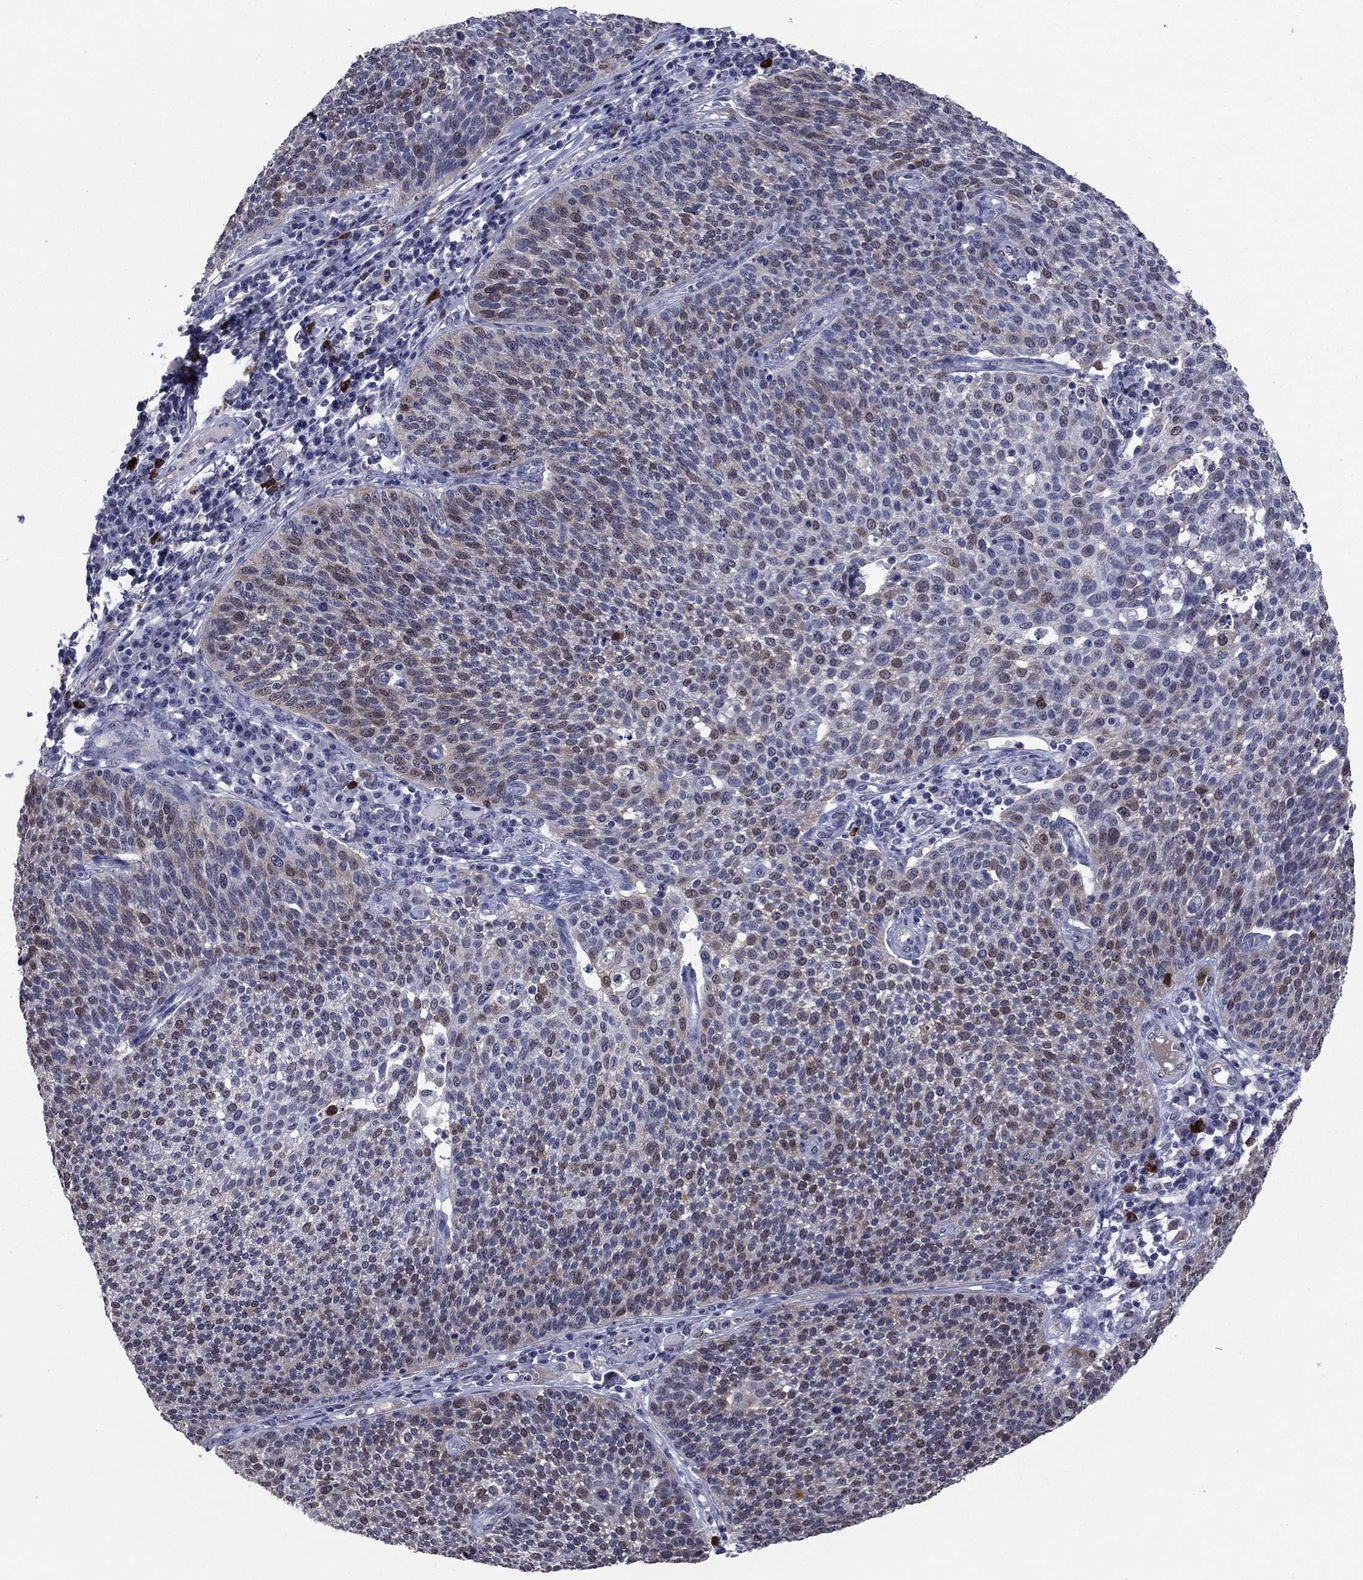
{"staining": {"intensity": "moderate", "quantity": "<25%", "location": "nuclear"}, "tissue": "cervical cancer", "cell_type": "Tumor cells", "image_type": "cancer", "snomed": [{"axis": "morphology", "description": "Squamous cell carcinoma, NOS"}, {"axis": "topography", "description": "Cervix"}], "caption": "Cervical squamous cell carcinoma tissue demonstrates moderate nuclear expression in about <25% of tumor cells", "gene": "TYMS", "patient": {"sex": "female", "age": 34}}